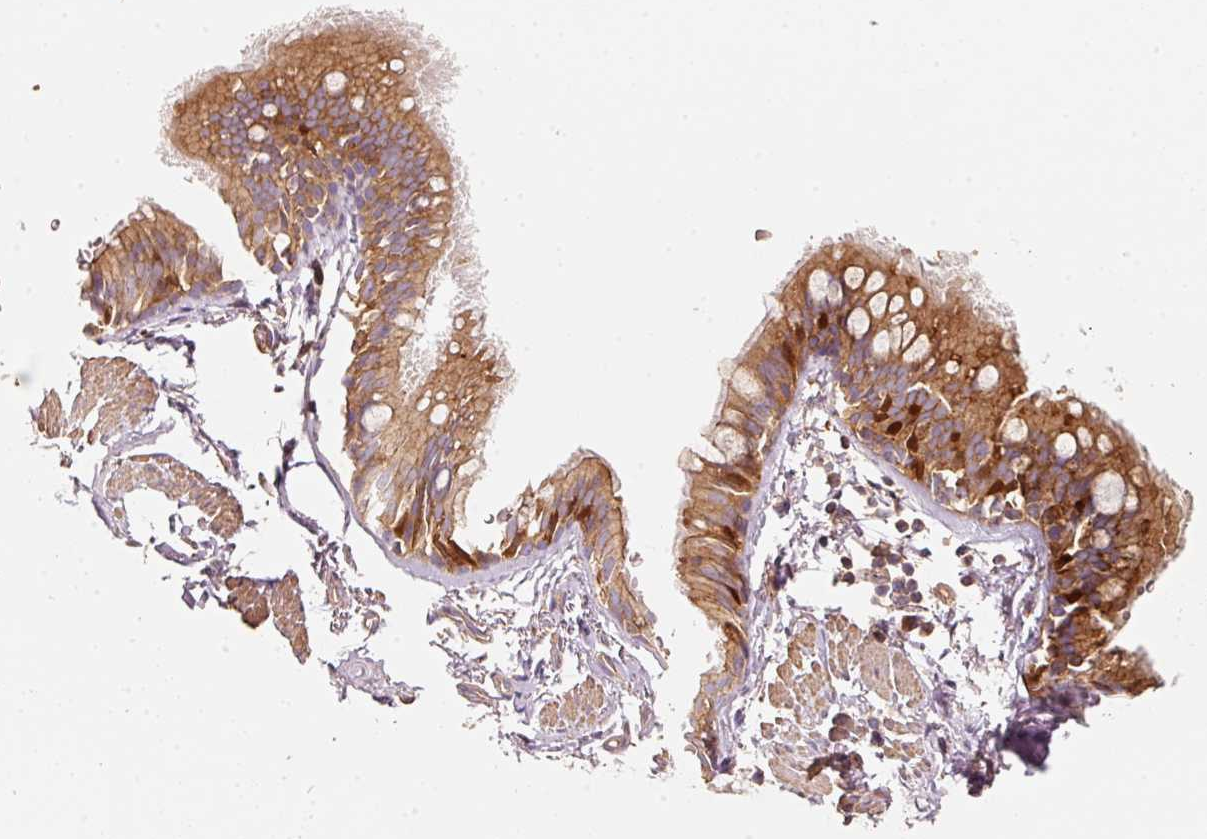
{"staining": {"intensity": "moderate", "quantity": ">75%", "location": "cytoplasmic/membranous"}, "tissue": "bronchus", "cell_type": "Respiratory epithelial cells", "image_type": "normal", "snomed": [{"axis": "morphology", "description": "Normal tissue, NOS"}, {"axis": "topography", "description": "Bronchus"}], "caption": "Immunohistochemistry (IHC) of normal human bronchus reveals medium levels of moderate cytoplasmic/membranous positivity in approximately >75% of respiratory epithelial cells. Using DAB (3,3'-diaminobenzidine) (brown) and hematoxylin (blue) stains, captured at high magnification using brightfield microscopy.", "gene": "CEP95", "patient": {"sex": "male", "age": 67}}